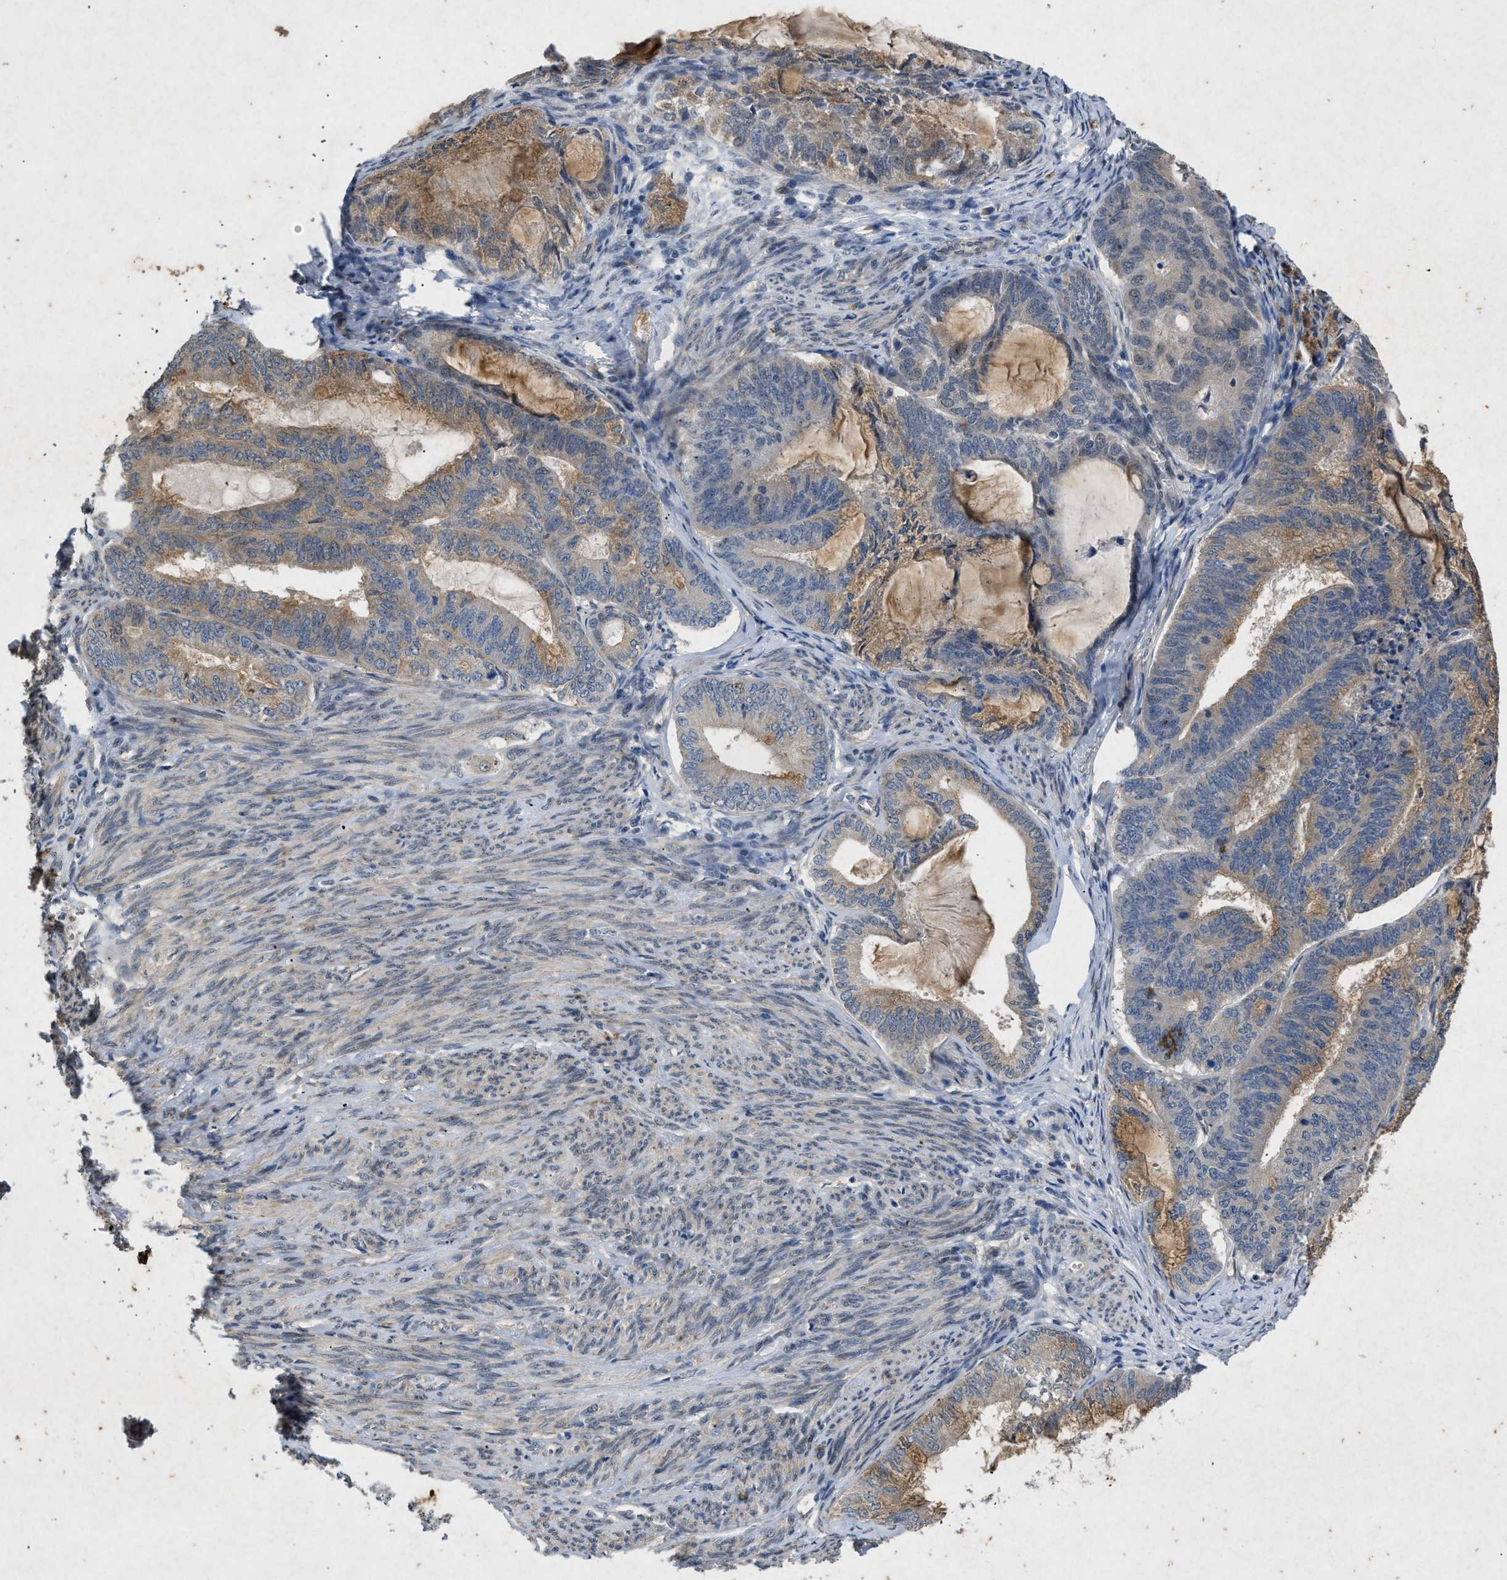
{"staining": {"intensity": "moderate", "quantity": ">75%", "location": "cytoplasmic/membranous"}, "tissue": "endometrial cancer", "cell_type": "Tumor cells", "image_type": "cancer", "snomed": [{"axis": "morphology", "description": "Adenocarcinoma, NOS"}, {"axis": "topography", "description": "Endometrium"}], "caption": "Human endometrial cancer (adenocarcinoma) stained for a protein (brown) exhibits moderate cytoplasmic/membranous positive positivity in approximately >75% of tumor cells.", "gene": "PRKG2", "patient": {"sex": "female", "age": 86}}